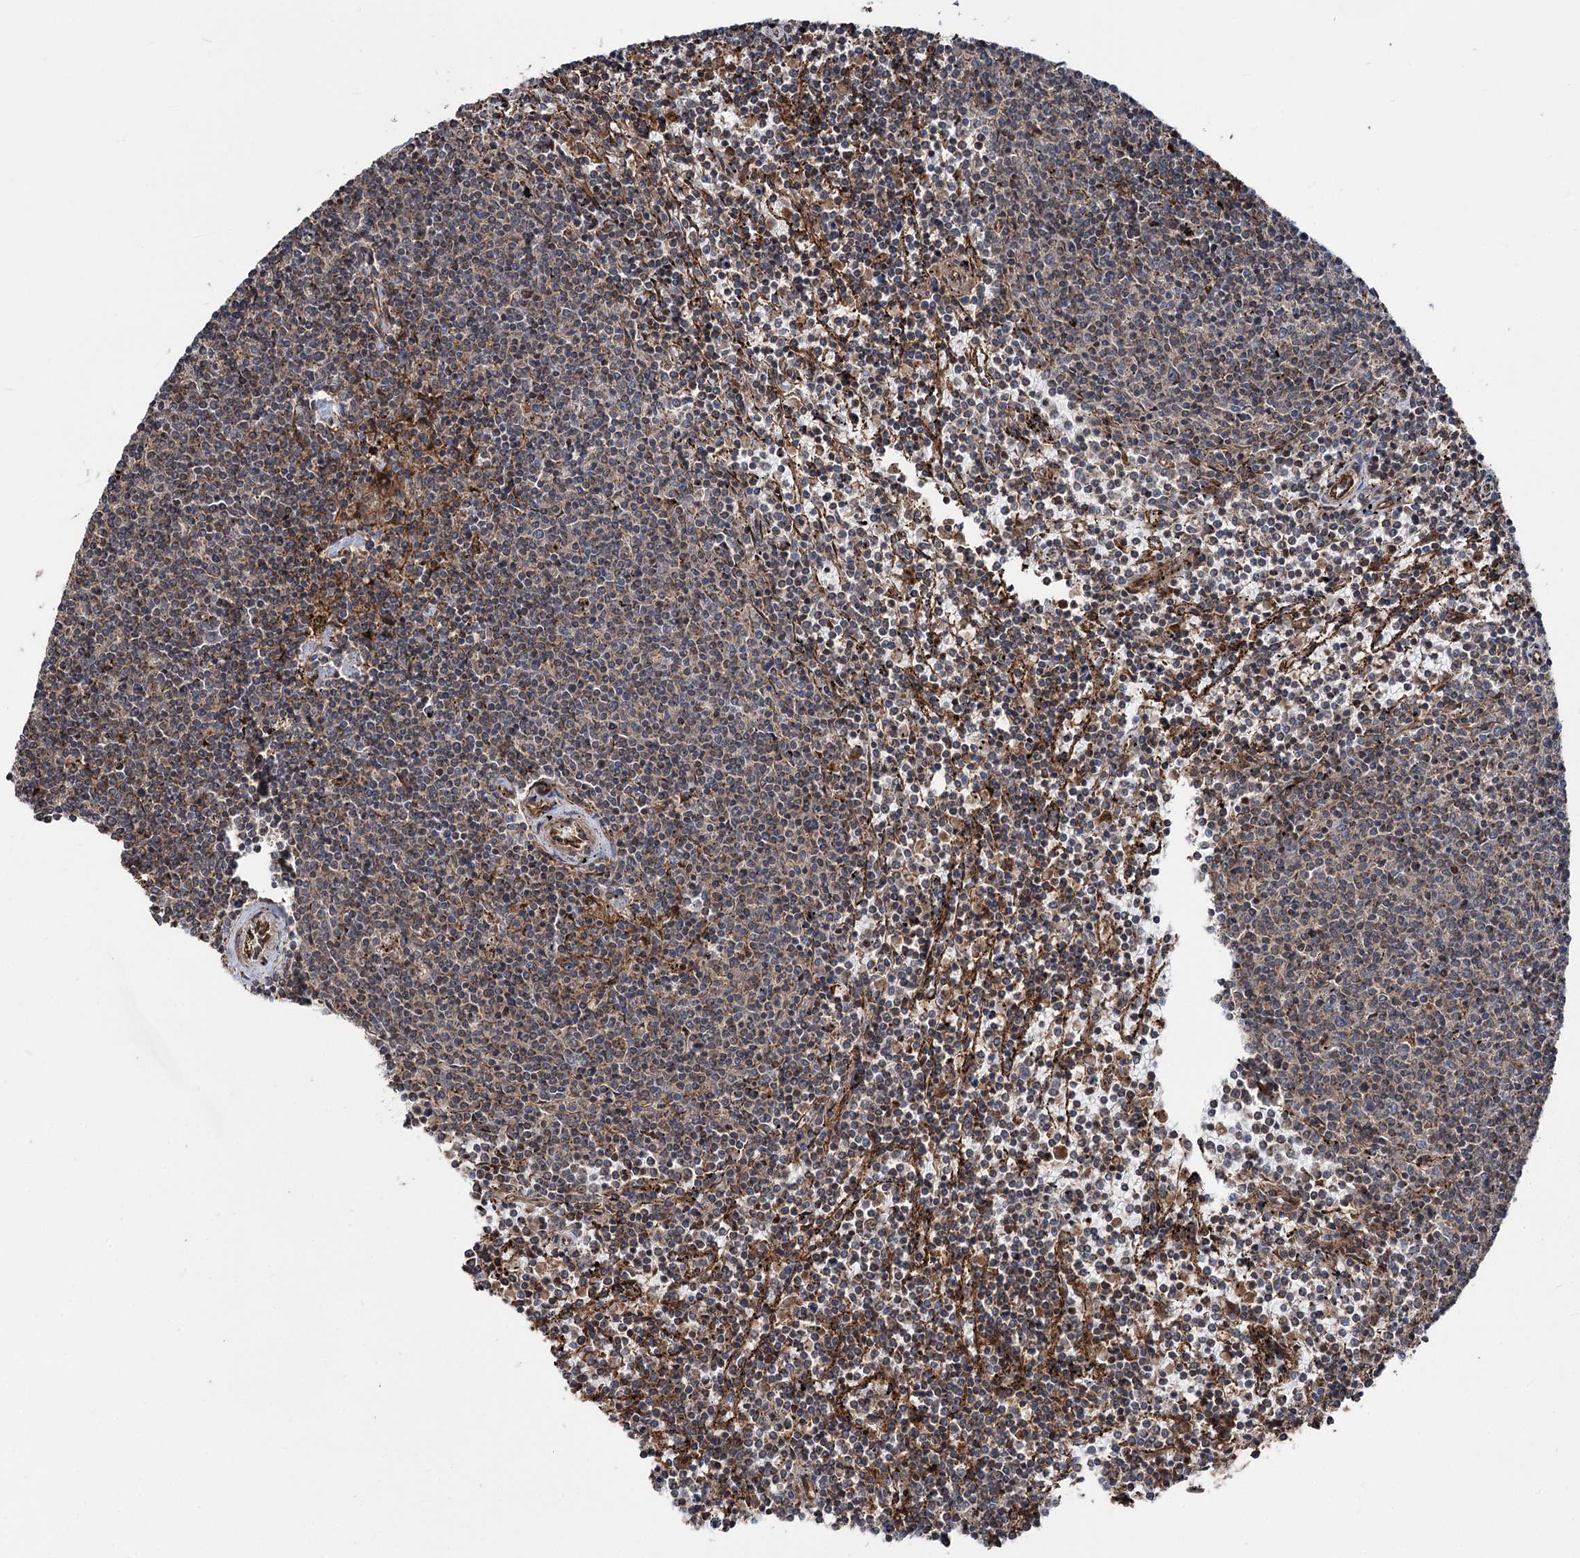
{"staining": {"intensity": "negative", "quantity": "none", "location": "none"}, "tissue": "lymphoma", "cell_type": "Tumor cells", "image_type": "cancer", "snomed": [{"axis": "morphology", "description": "Malignant lymphoma, non-Hodgkin's type, Low grade"}, {"axis": "topography", "description": "Spleen"}], "caption": "This photomicrograph is of malignant lymphoma, non-Hodgkin's type (low-grade) stained with immunohistochemistry to label a protein in brown with the nuclei are counter-stained blue. There is no positivity in tumor cells.", "gene": "ITFG2", "patient": {"sex": "female", "age": 50}}